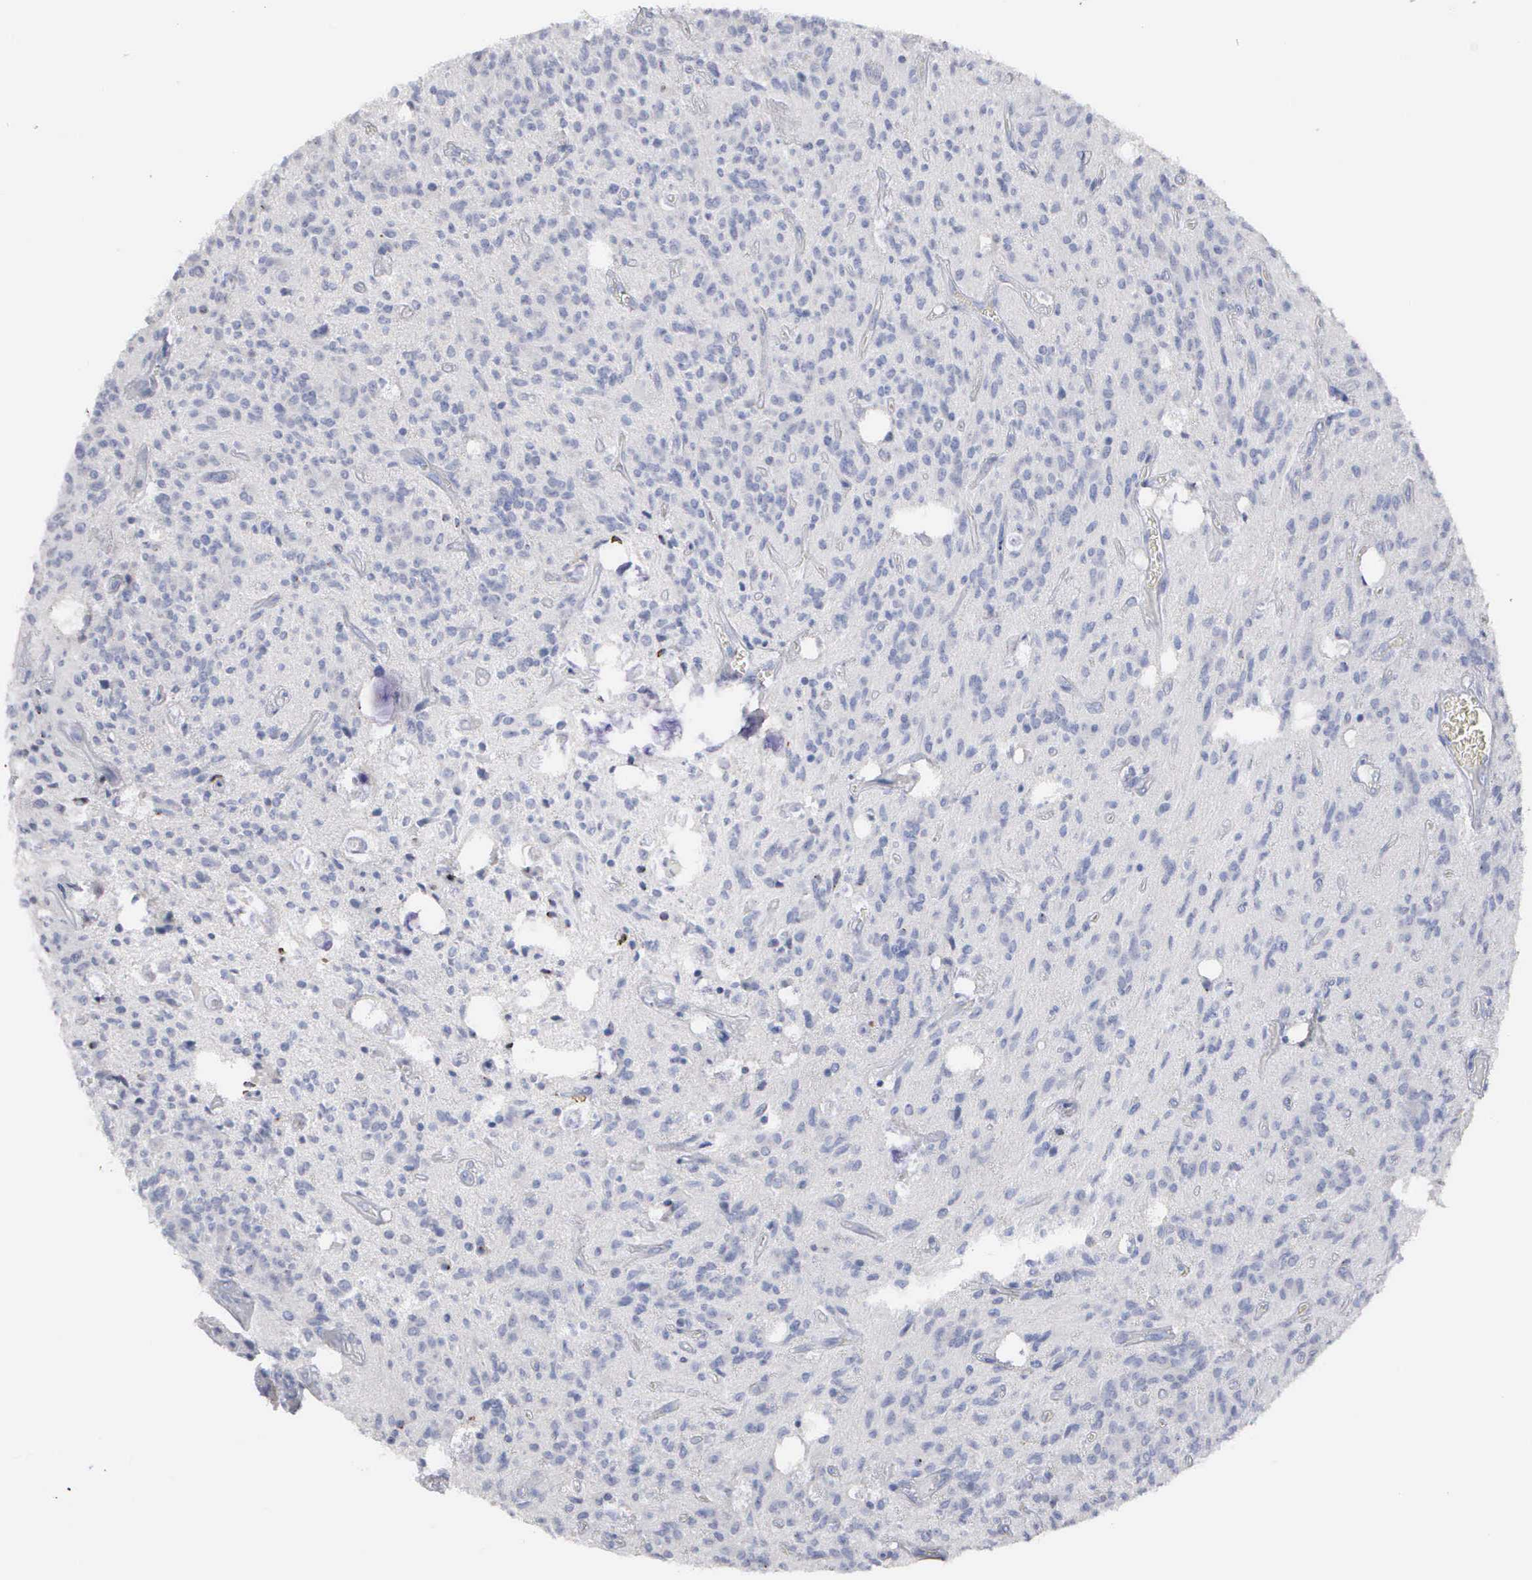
{"staining": {"intensity": "negative", "quantity": "none", "location": "none"}, "tissue": "glioma", "cell_type": "Tumor cells", "image_type": "cancer", "snomed": [{"axis": "morphology", "description": "Glioma, malignant, Low grade"}, {"axis": "topography", "description": "Brain"}], "caption": "Immunohistochemistry (IHC) of human glioma reveals no positivity in tumor cells.", "gene": "ASPHD2", "patient": {"sex": "female", "age": 15}}